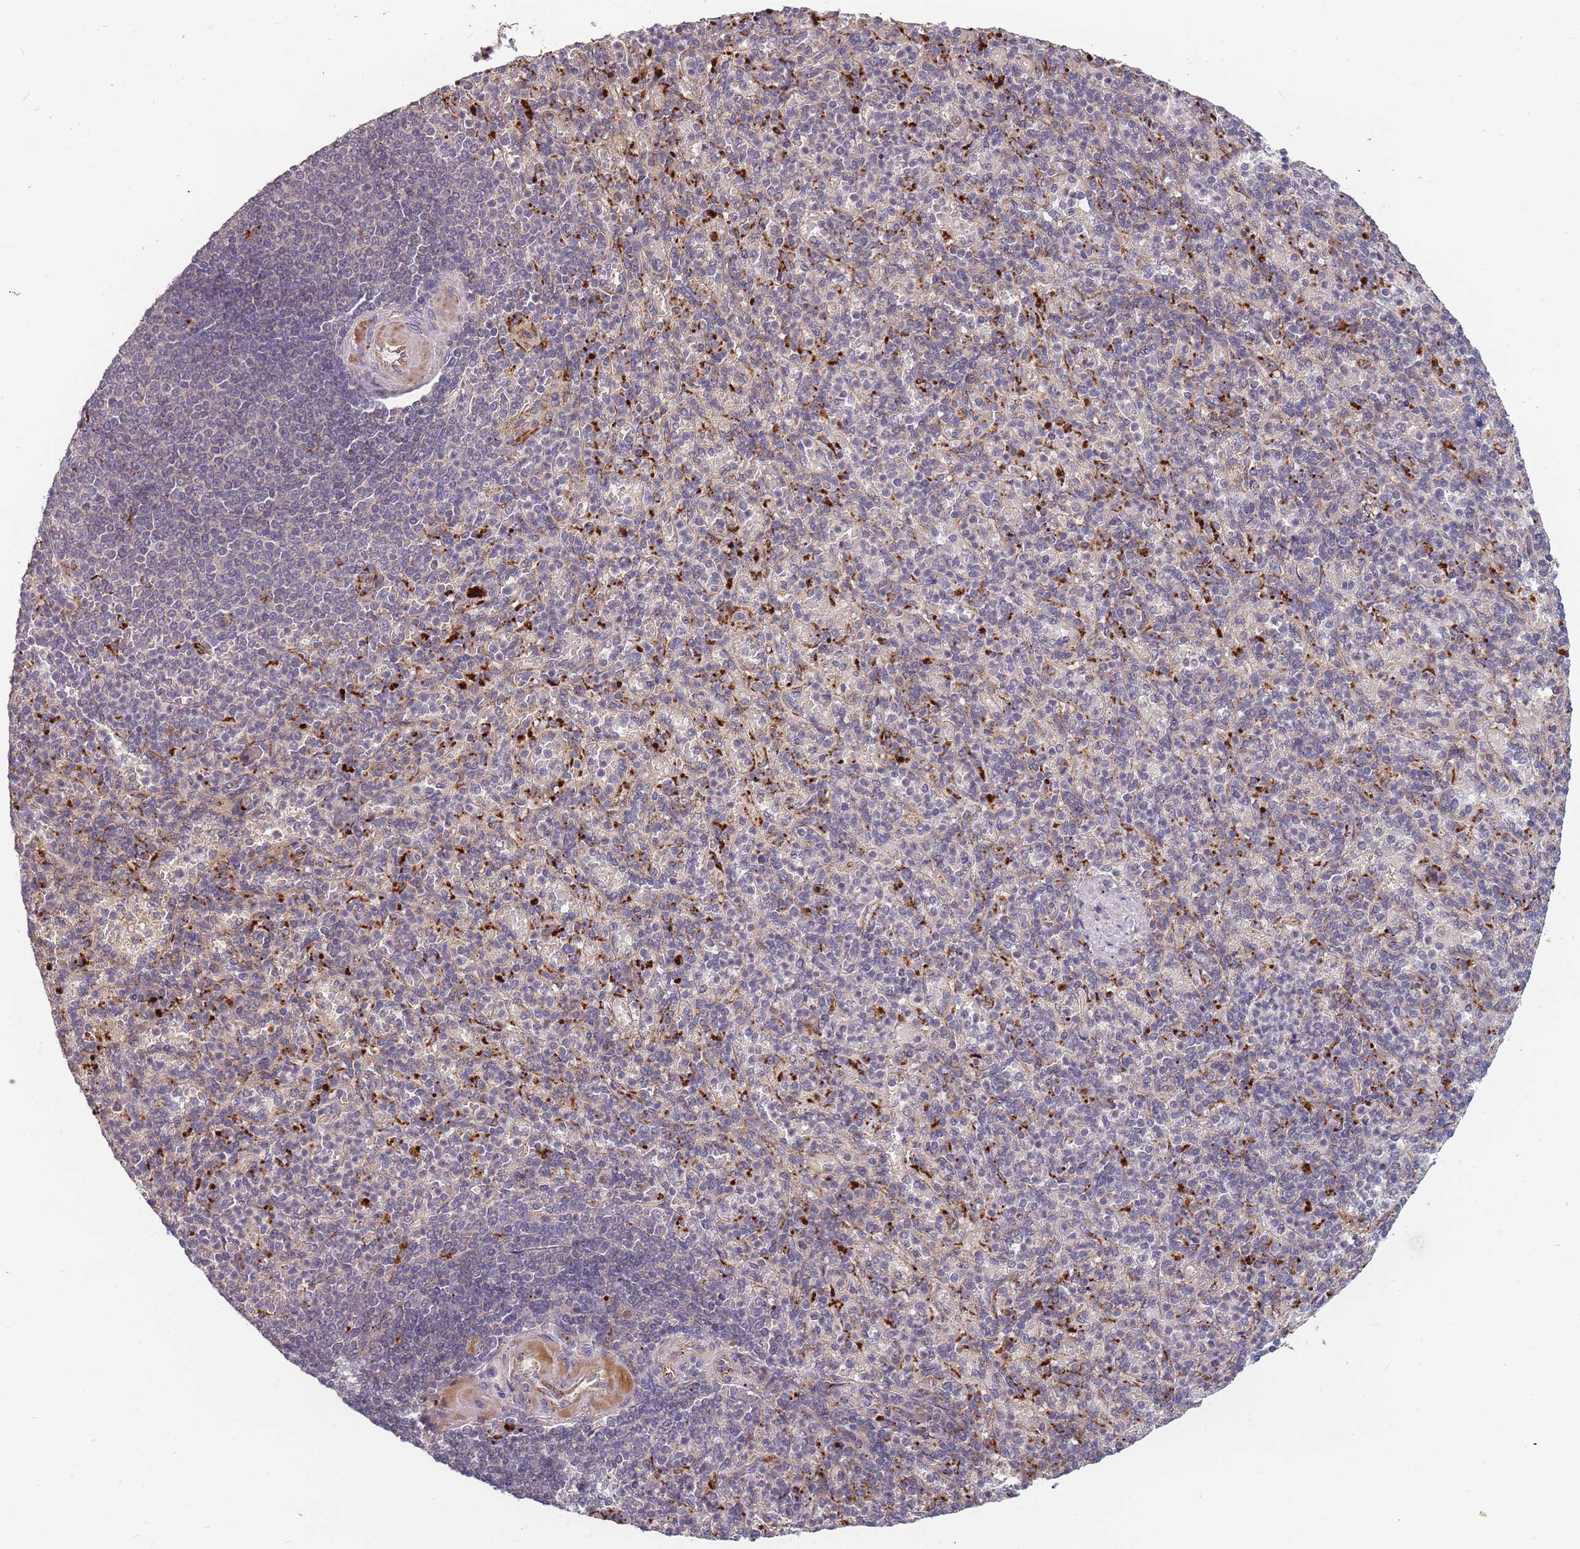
{"staining": {"intensity": "negative", "quantity": "none", "location": "none"}, "tissue": "spleen", "cell_type": "Cells in red pulp", "image_type": "normal", "snomed": [{"axis": "morphology", "description": "Normal tissue, NOS"}, {"axis": "topography", "description": "Spleen"}], "caption": "This is a micrograph of immunohistochemistry staining of unremarkable spleen, which shows no staining in cells in red pulp.", "gene": "ATG5", "patient": {"sex": "female", "age": 74}}